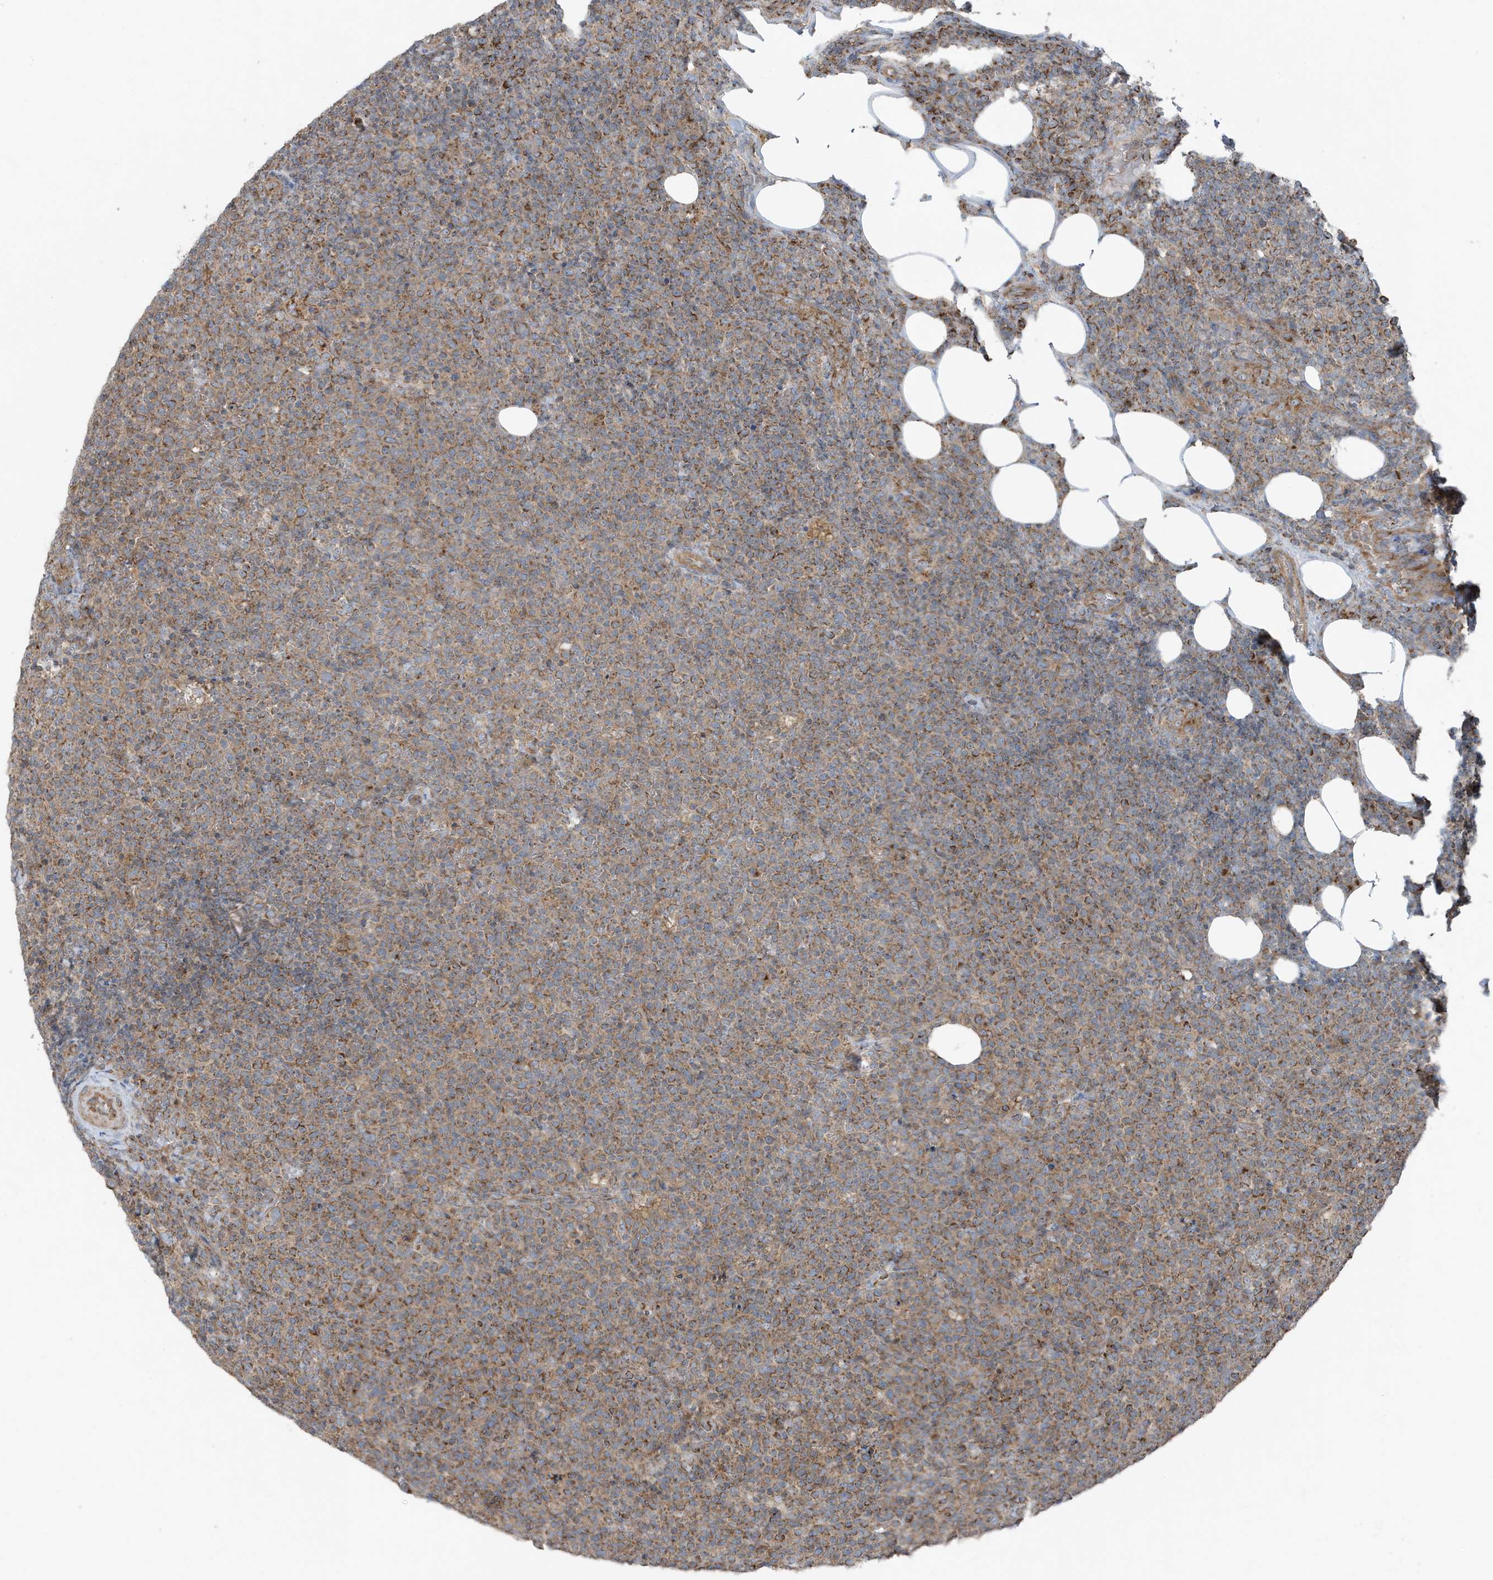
{"staining": {"intensity": "moderate", "quantity": ">75%", "location": "cytoplasmic/membranous"}, "tissue": "lymphoma", "cell_type": "Tumor cells", "image_type": "cancer", "snomed": [{"axis": "morphology", "description": "Malignant lymphoma, non-Hodgkin's type, High grade"}, {"axis": "topography", "description": "Lymph node"}], "caption": "Tumor cells reveal medium levels of moderate cytoplasmic/membranous staining in approximately >75% of cells in lymphoma.", "gene": "GOLGA4", "patient": {"sex": "male", "age": 61}}